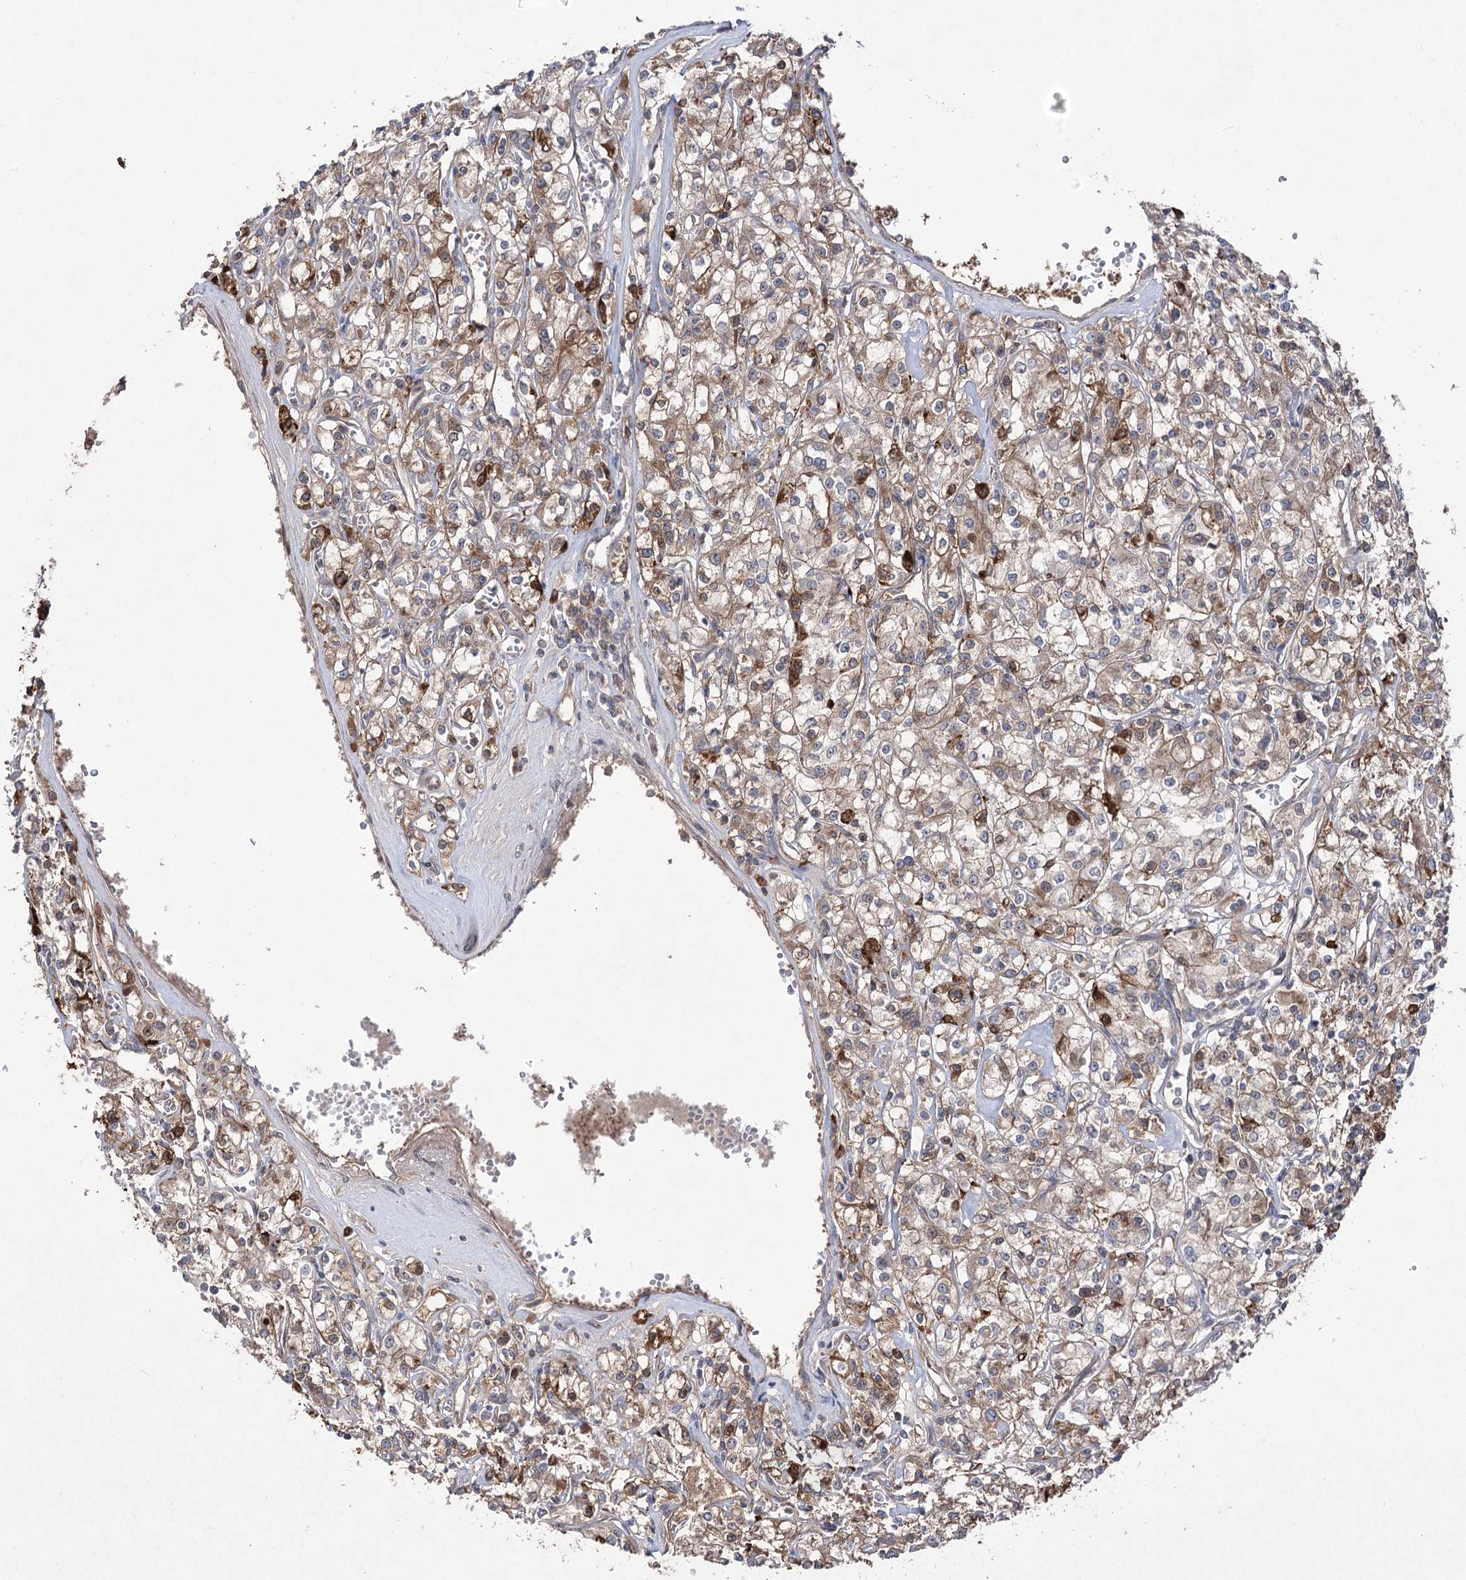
{"staining": {"intensity": "moderate", "quantity": ">75%", "location": "cytoplasmic/membranous"}, "tissue": "renal cancer", "cell_type": "Tumor cells", "image_type": "cancer", "snomed": [{"axis": "morphology", "description": "Adenocarcinoma, NOS"}, {"axis": "topography", "description": "Kidney"}], "caption": "Immunohistochemistry (IHC) staining of adenocarcinoma (renal), which displays medium levels of moderate cytoplasmic/membranous expression in approximately >75% of tumor cells indicating moderate cytoplasmic/membranous protein expression. The staining was performed using DAB (brown) for protein detection and nuclei were counterstained in hematoxylin (blue).", "gene": "OTUD1", "patient": {"sex": "female", "age": 59}}